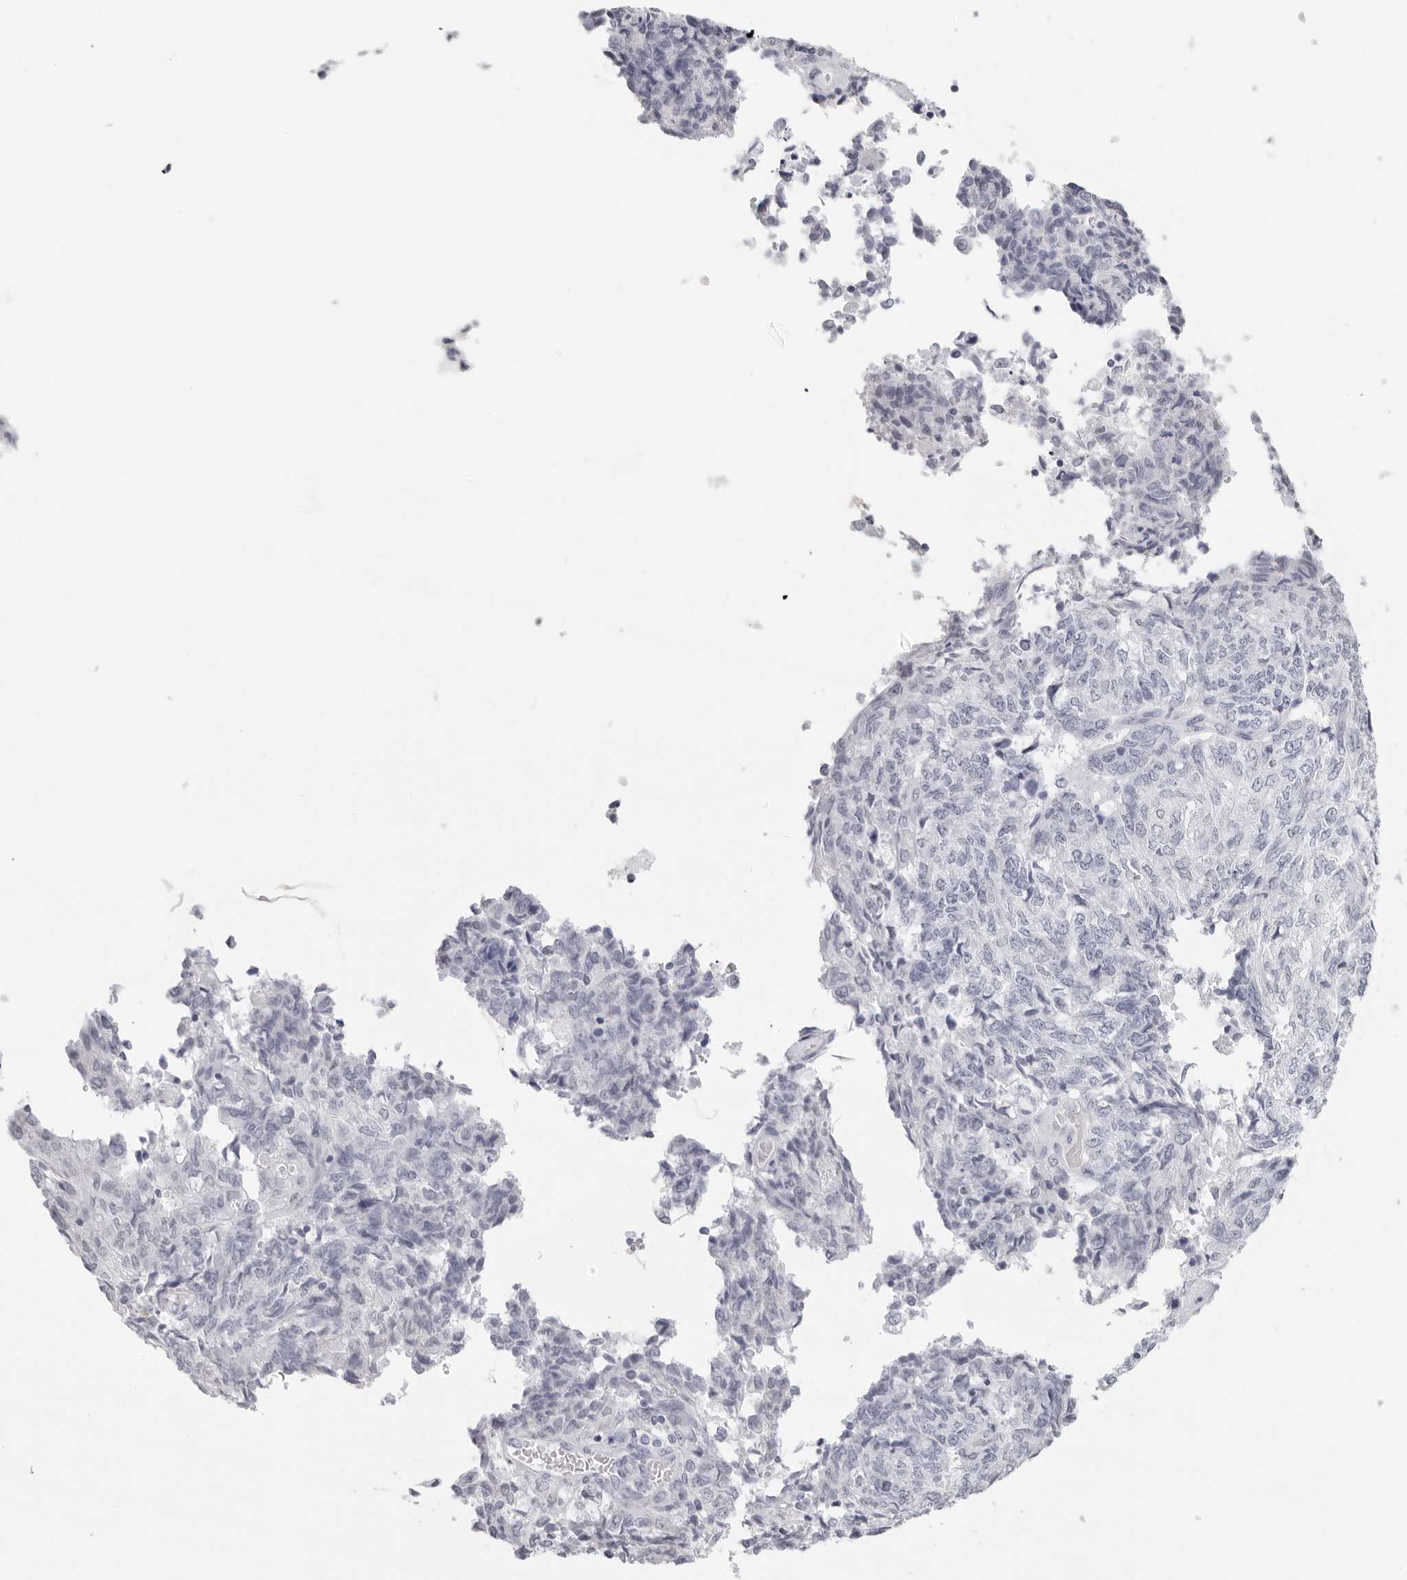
{"staining": {"intensity": "negative", "quantity": "none", "location": "none"}, "tissue": "endometrial cancer", "cell_type": "Tumor cells", "image_type": "cancer", "snomed": [{"axis": "morphology", "description": "Adenocarcinoma, NOS"}, {"axis": "topography", "description": "Endometrium"}], "caption": "This is a photomicrograph of immunohistochemistry (IHC) staining of endometrial cancer (adenocarcinoma), which shows no positivity in tumor cells.", "gene": "AGMAT", "patient": {"sex": "female", "age": 80}}